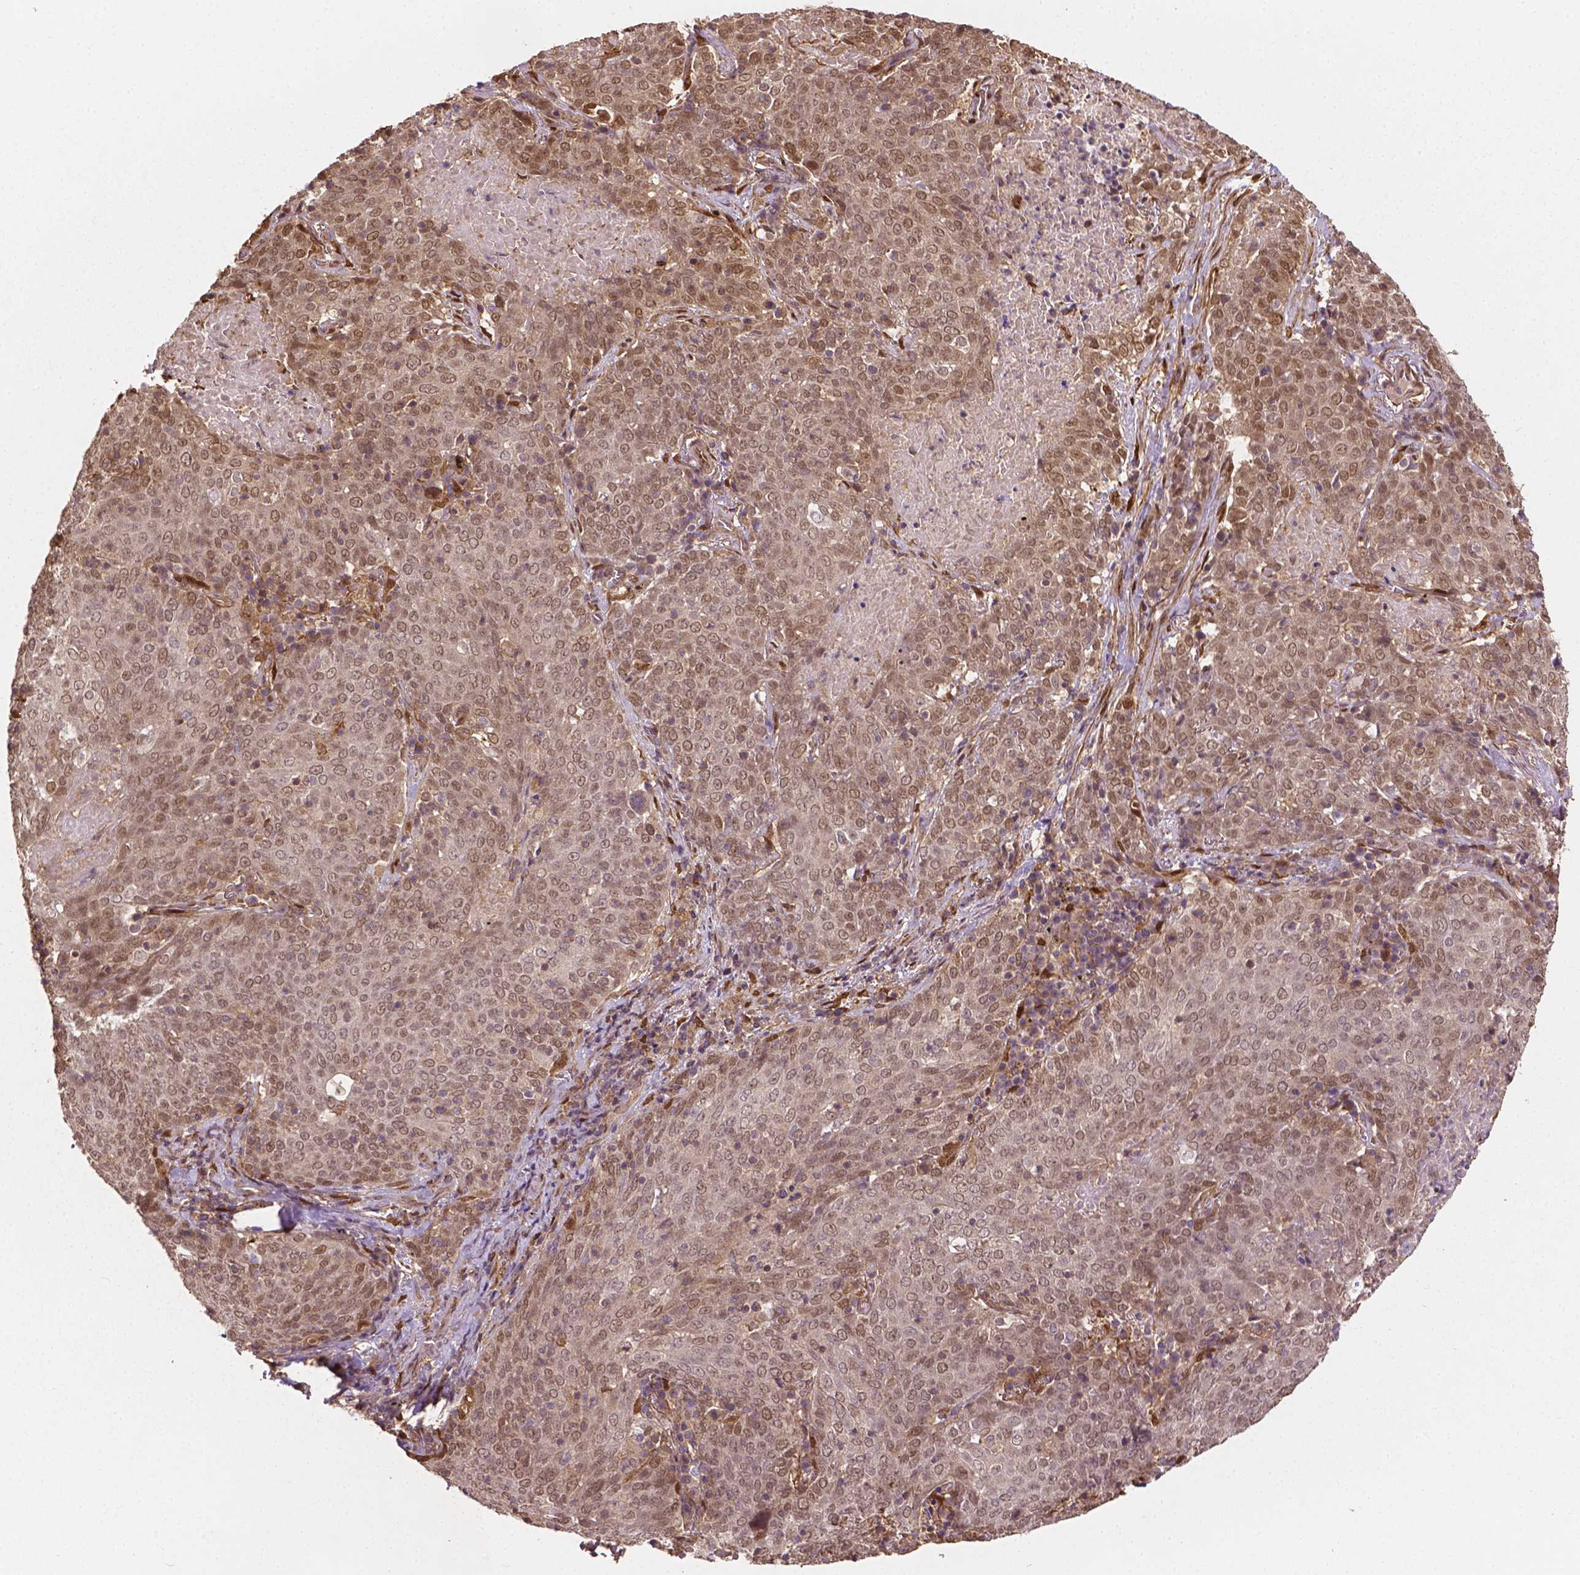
{"staining": {"intensity": "weak", "quantity": "25%-75%", "location": "nuclear"}, "tissue": "lung cancer", "cell_type": "Tumor cells", "image_type": "cancer", "snomed": [{"axis": "morphology", "description": "Squamous cell carcinoma, NOS"}, {"axis": "topography", "description": "Lung"}], "caption": "This is an image of IHC staining of lung squamous cell carcinoma, which shows weak staining in the nuclear of tumor cells.", "gene": "YAP1", "patient": {"sex": "male", "age": 82}}